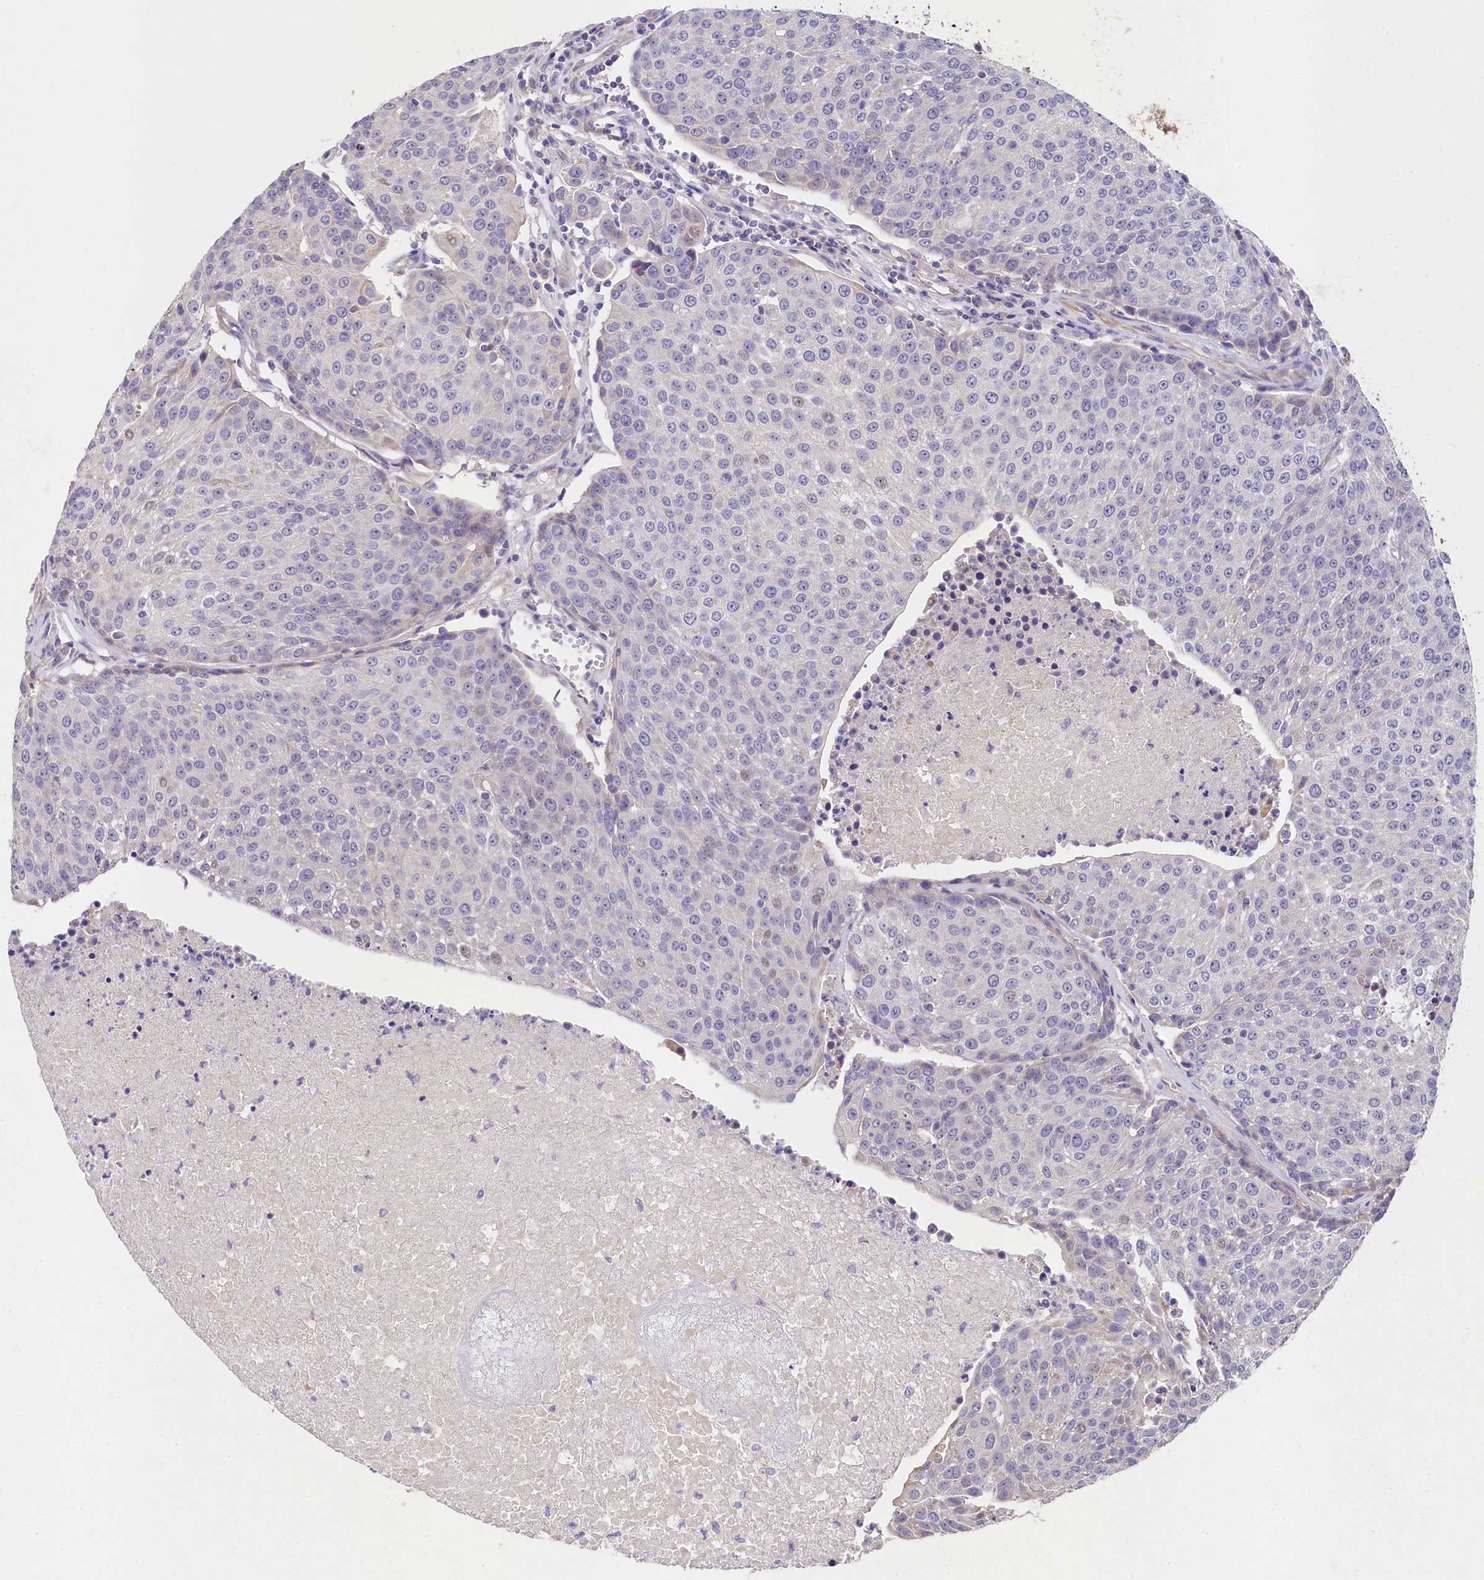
{"staining": {"intensity": "negative", "quantity": "none", "location": "none"}, "tissue": "urothelial cancer", "cell_type": "Tumor cells", "image_type": "cancer", "snomed": [{"axis": "morphology", "description": "Urothelial carcinoma, High grade"}, {"axis": "topography", "description": "Urinary bladder"}], "caption": "High power microscopy photomicrograph of an immunohistochemistry histopathology image of urothelial carcinoma (high-grade), revealing no significant staining in tumor cells.", "gene": "FXYD6", "patient": {"sex": "female", "age": 85}}